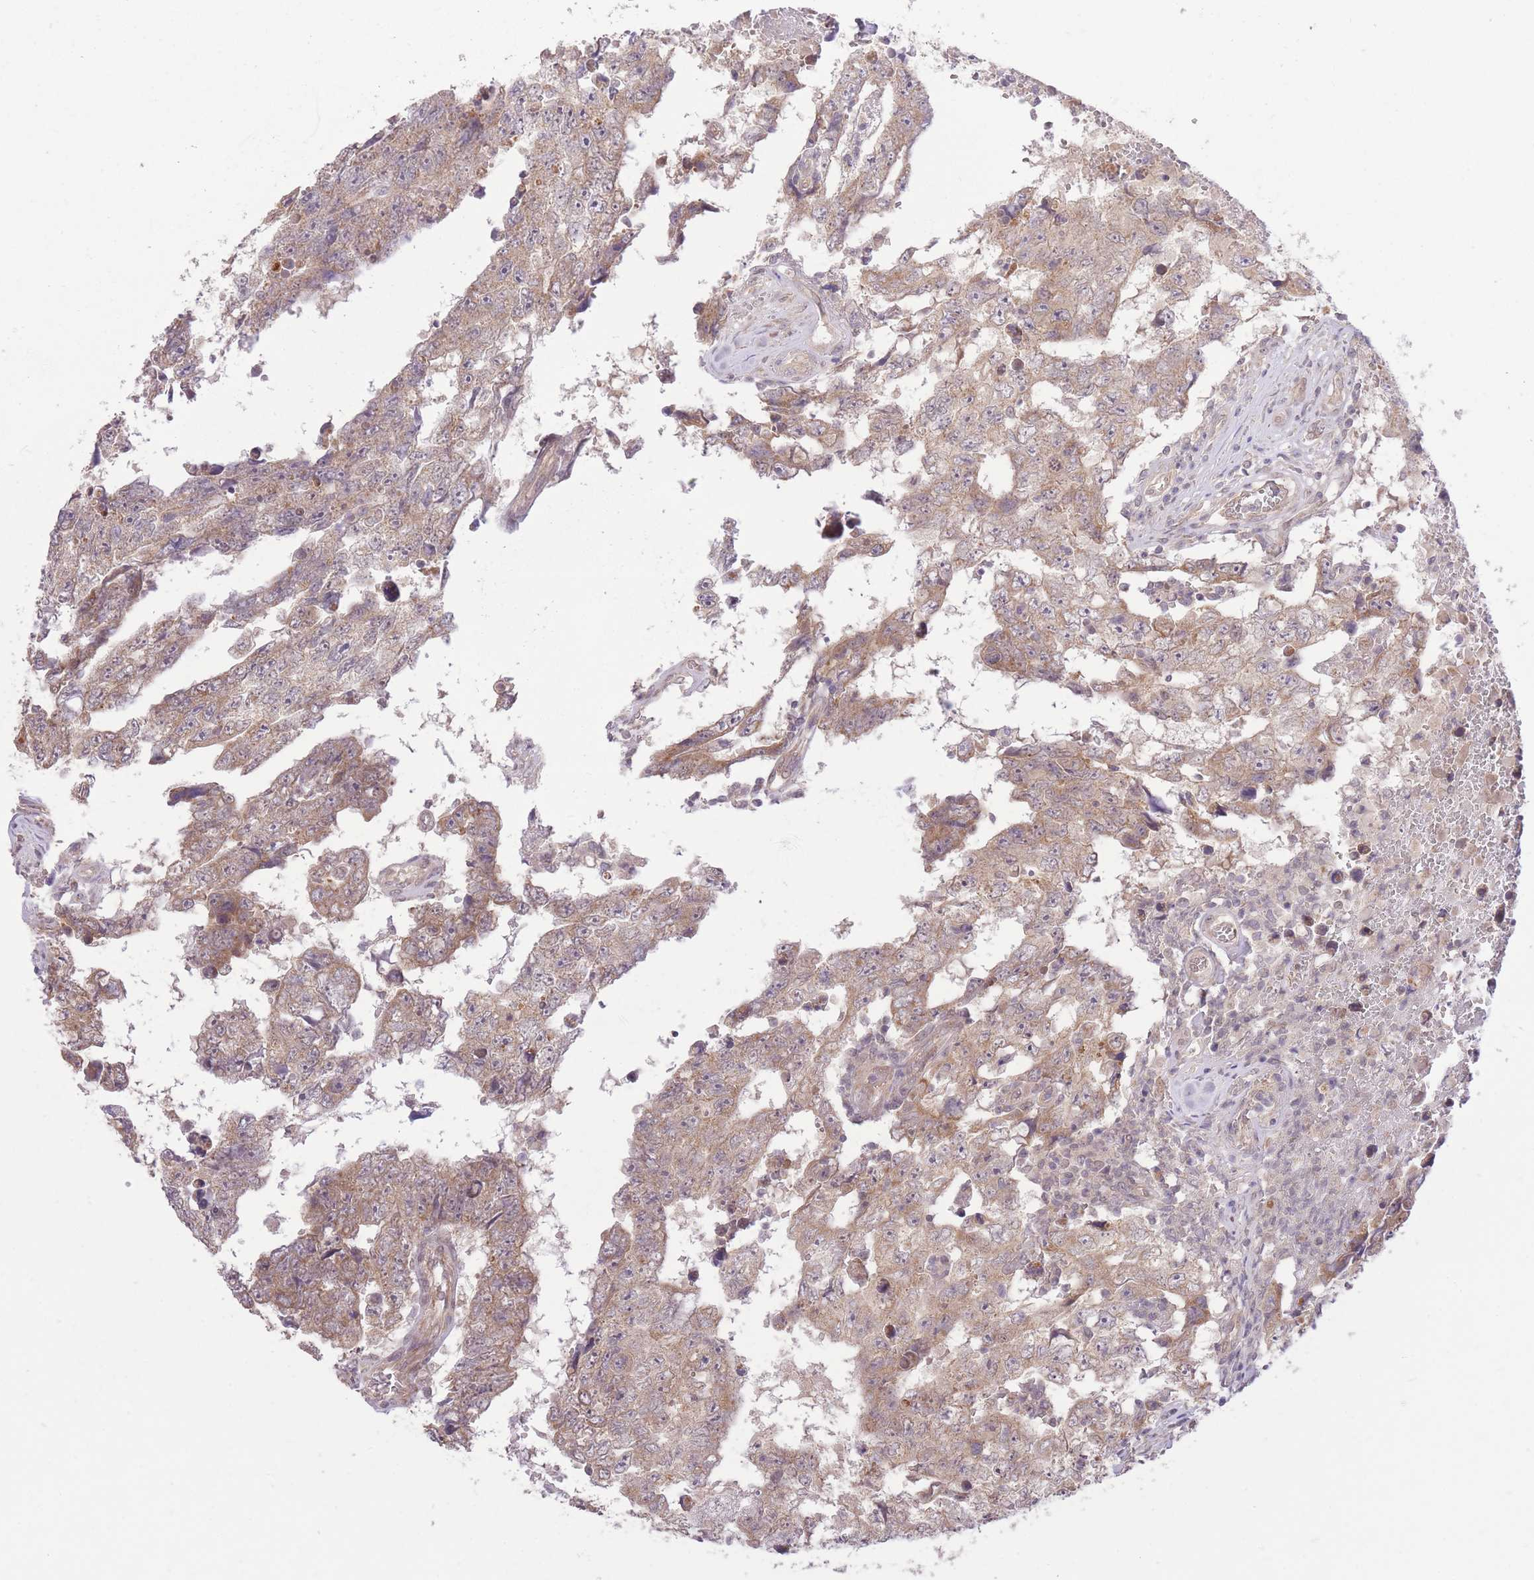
{"staining": {"intensity": "moderate", "quantity": "25%-75%", "location": "cytoplasmic/membranous"}, "tissue": "testis cancer", "cell_type": "Tumor cells", "image_type": "cancer", "snomed": [{"axis": "morphology", "description": "Carcinoma, Embryonal, NOS"}, {"axis": "topography", "description": "Testis"}], "caption": "This micrograph demonstrates IHC staining of testis cancer, with medium moderate cytoplasmic/membranous positivity in about 25%-75% of tumor cells.", "gene": "ELOA2", "patient": {"sex": "male", "age": 25}}